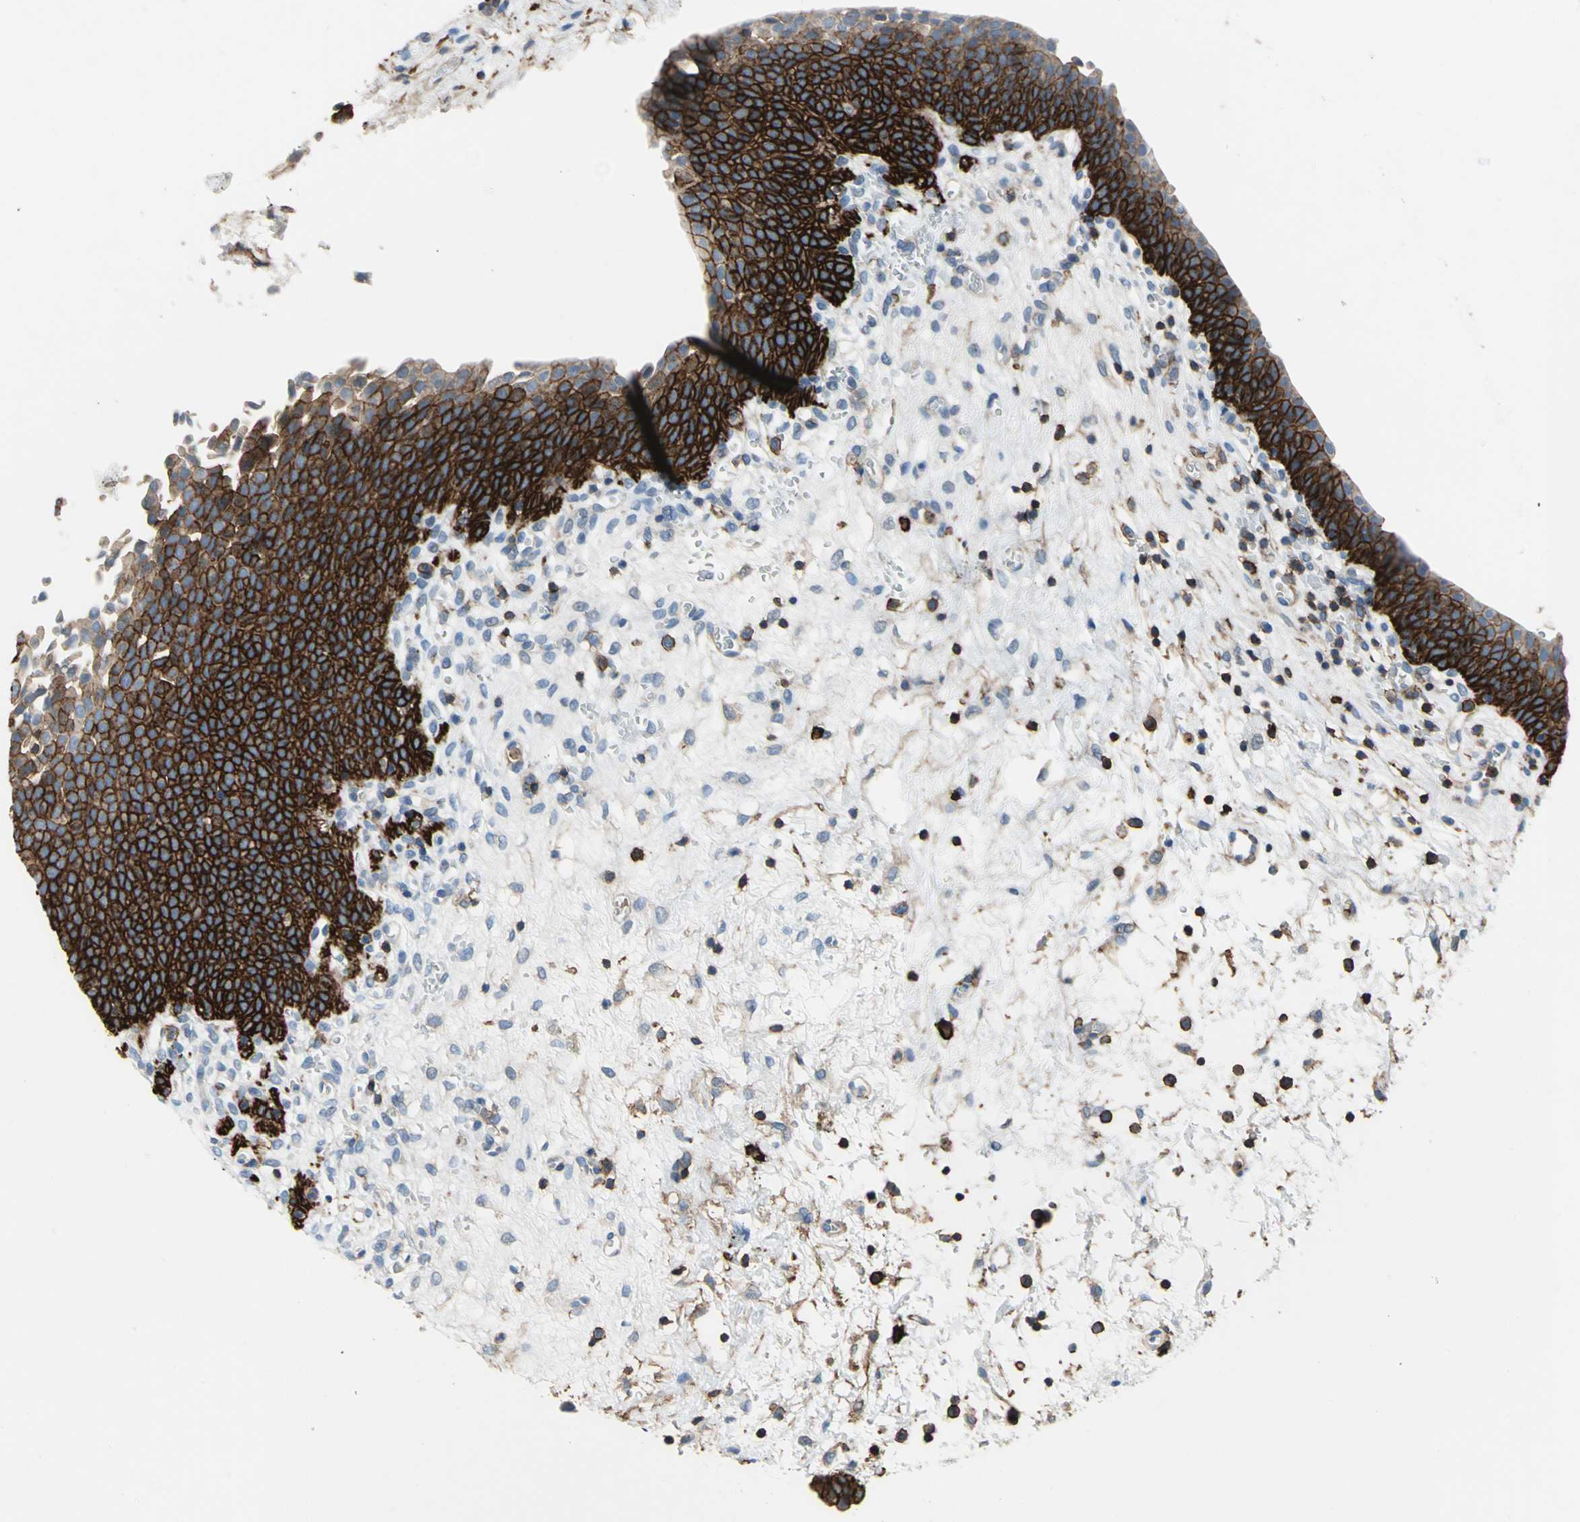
{"staining": {"intensity": "strong", "quantity": ">75%", "location": "cytoplasmic/membranous"}, "tissue": "urinary bladder", "cell_type": "Urothelial cells", "image_type": "normal", "snomed": [{"axis": "morphology", "description": "Normal tissue, NOS"}, {"axis": "morphology", "description": "Dysplasia, NOS"}, {"axis": "topography", "description": "Urinary bladder"}], "caption": "The micrograph demonstrates staining of unremarkable urinary bladder, revealing strong cytoplasmic/membranous protein staining (brown color) within urothelial cells. Using DAB (brown) and hematoxylin (blue) stains, captured at high magnification using brightfield microscopy.", "gene": "CD44", "patient": {"sex": "male", "age": 35}}